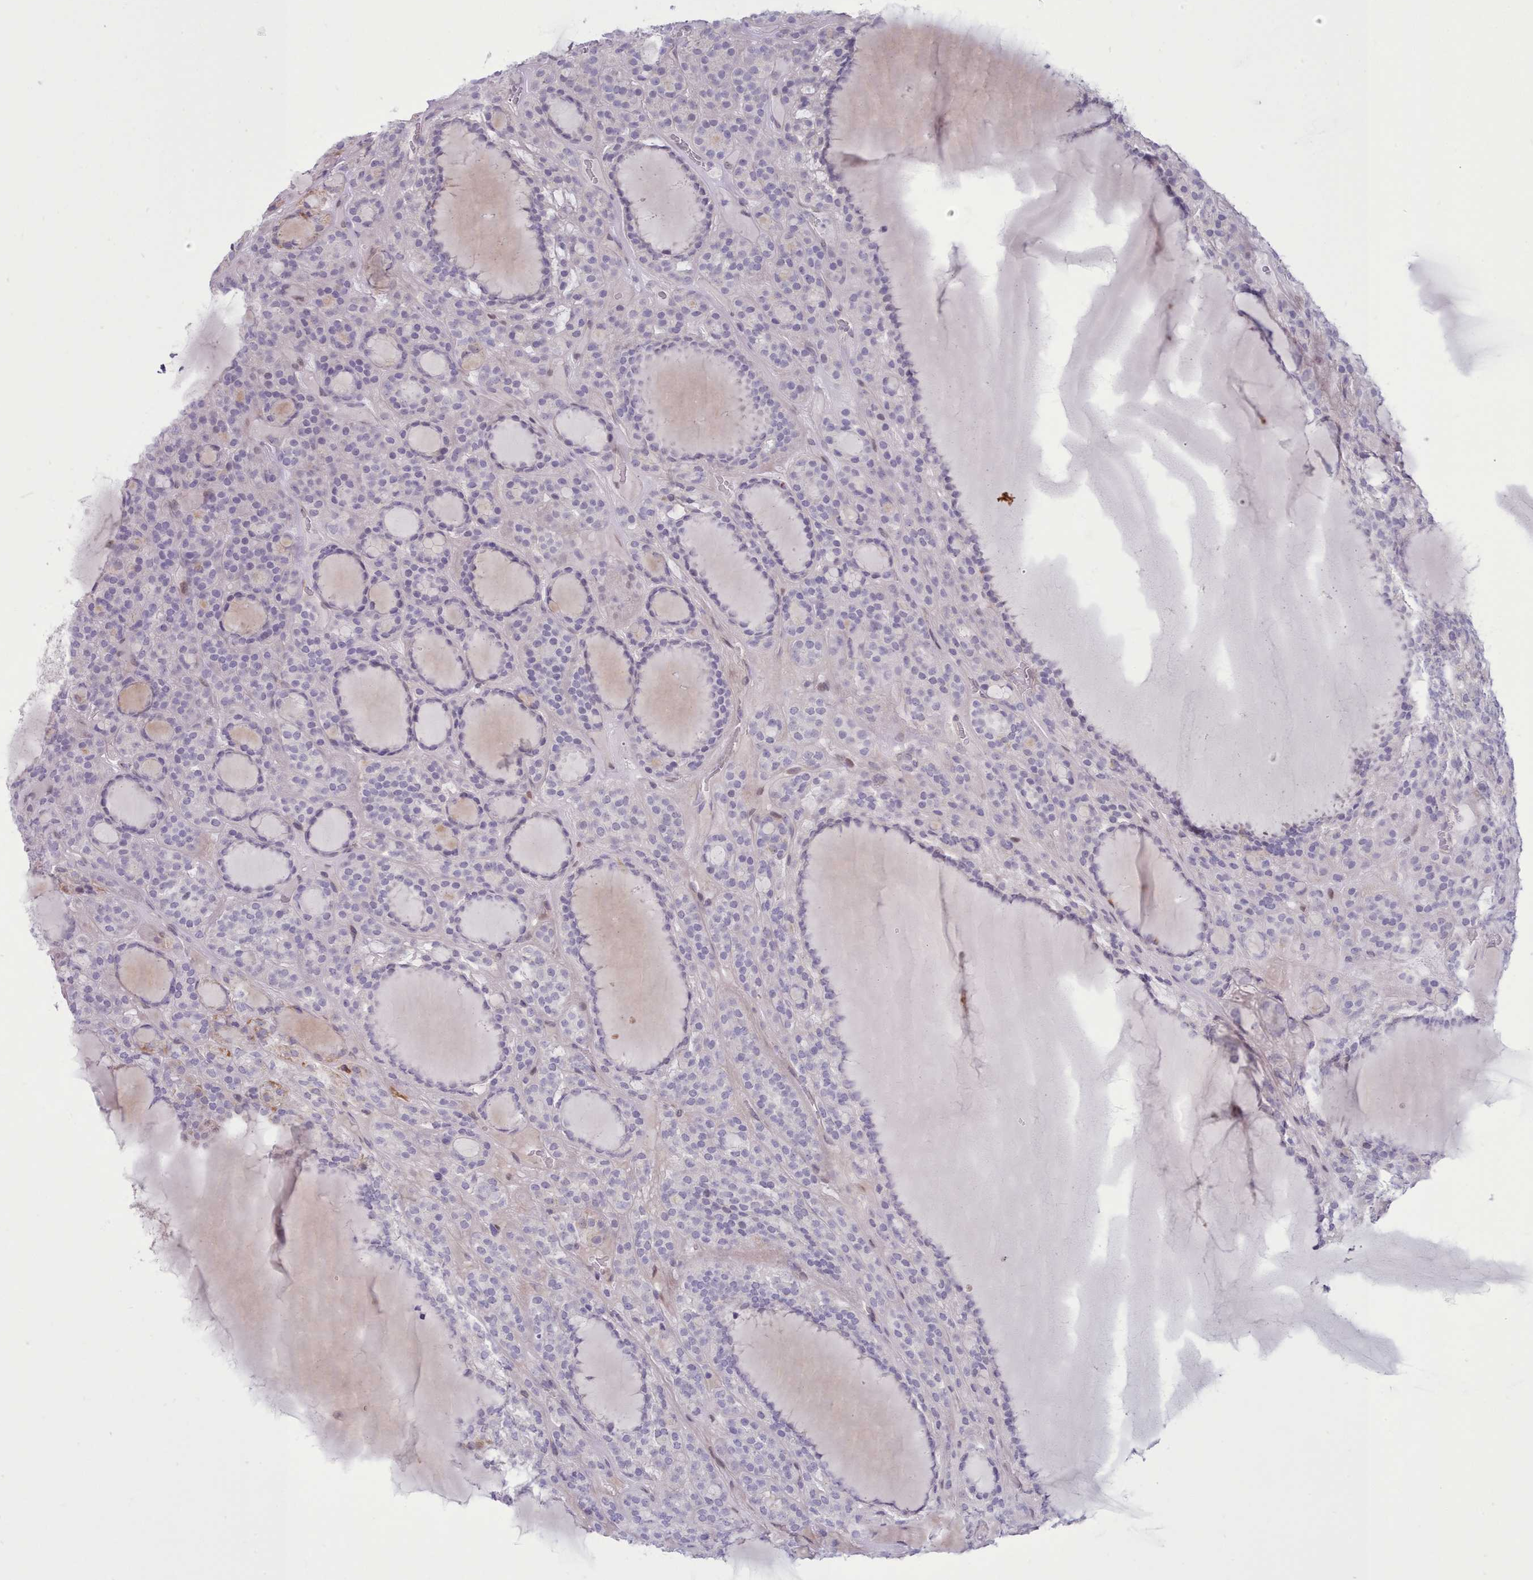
{"staining": {"intensity": "negative", "quantity": "none", "location": "none"}, "tissue": "thyroid cancer", "cell_type": "Tumor cells", "image_type": "cancer", "snomed": [{"axis": "morphology", "description": "Follicular adenoma carcinoma, NOS"}, {"axis": "topography", "description": "Thyroid gland"}], "caption": "DAB immunohistochemical staining of thyroid cancer (follicular adenoma carcinoma) demonstrates no significant staining in tumor cells. The staining was performed using DAB to visualize the protein expression in brown, while the nuclei were stained in blue with hematoxylin (Magnification: 20x).", "gene": "TMEM253", "patient": {"sex": "female", "age": 63}}